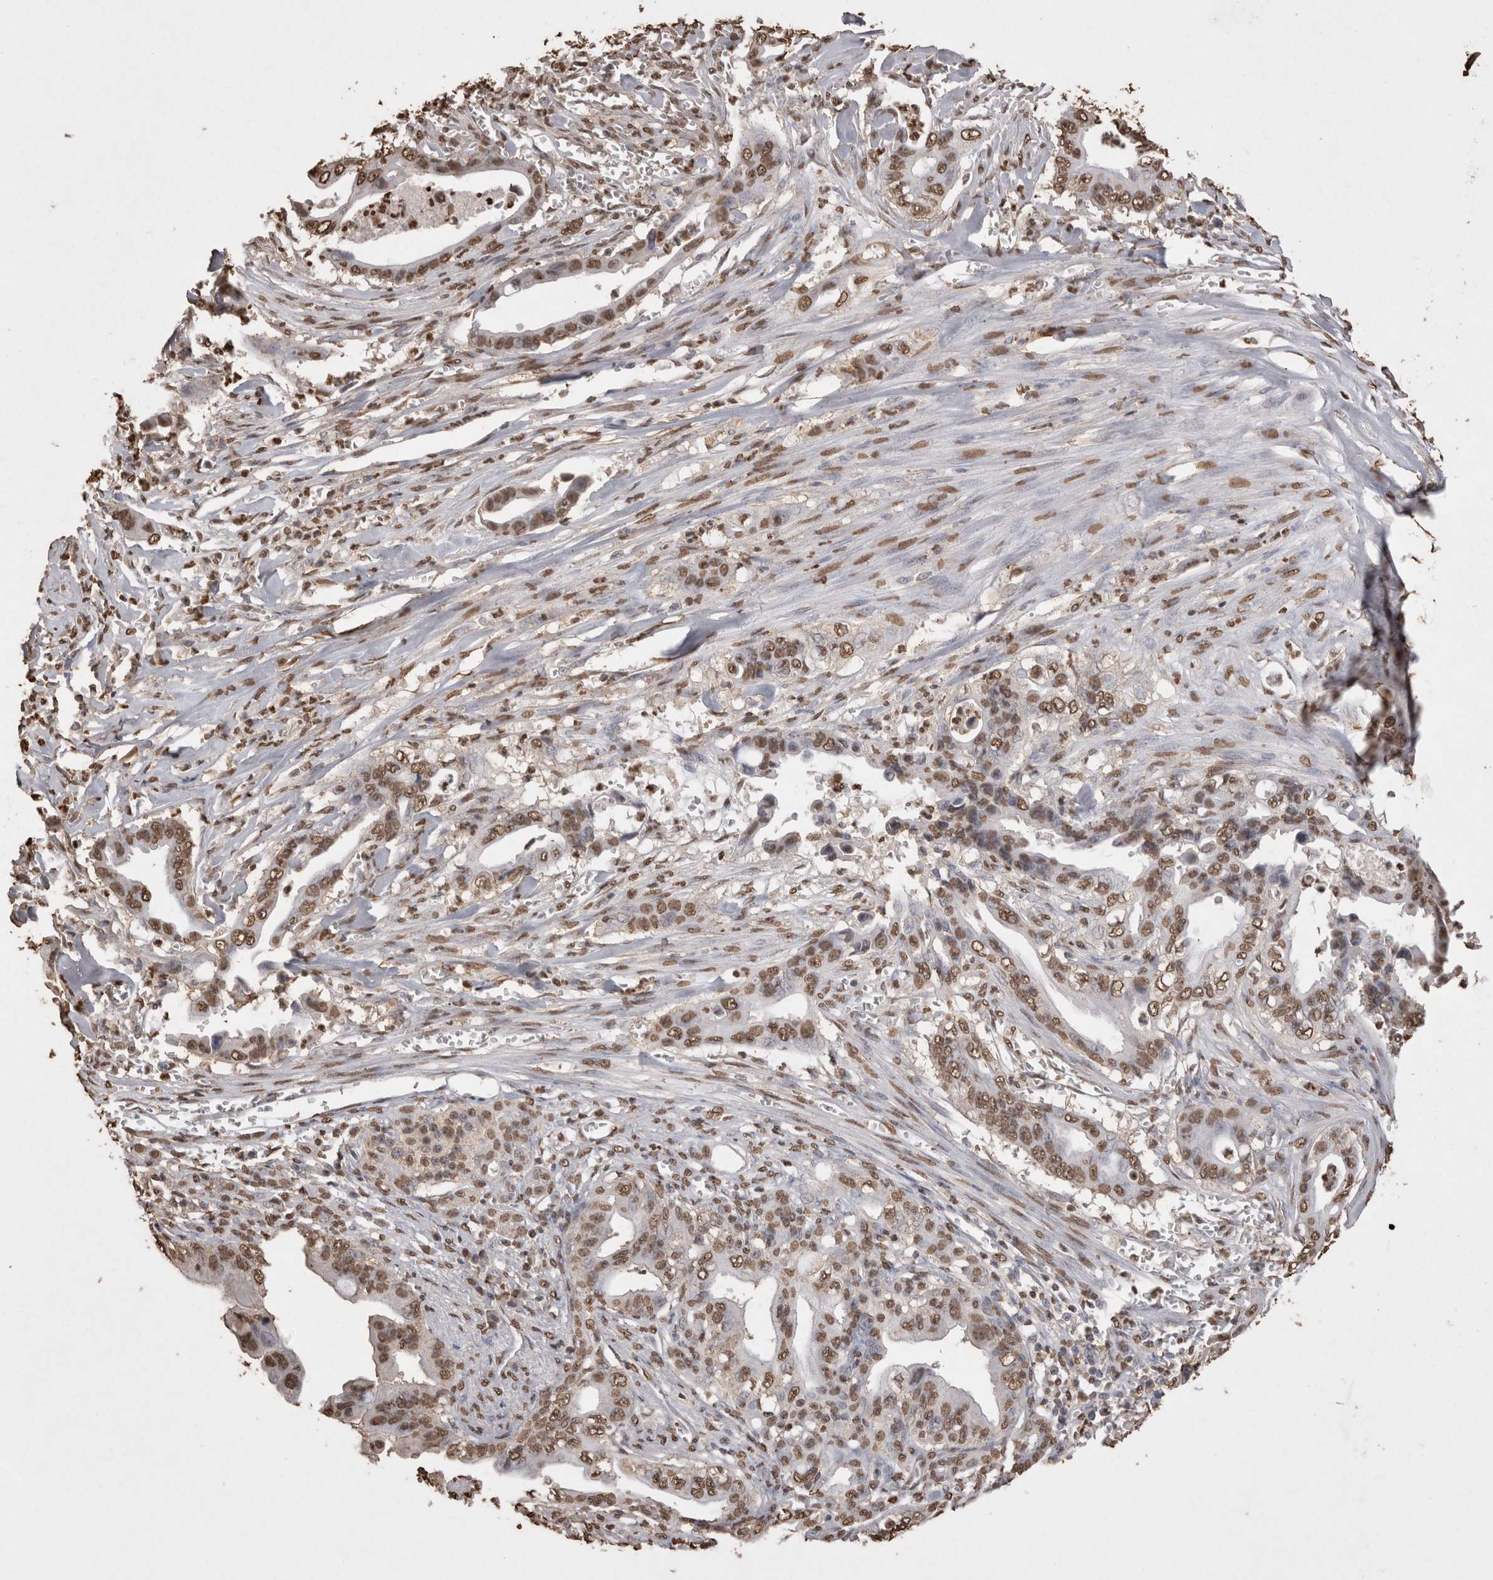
{"staining": {"intensity": "moderate", "quantity": ">75%", "location": "nuclear"}, "tissue": "pancreatic cancer", "cell_type": "Tumor cells", "image_type": "cancer", "snomed": [{"axis": "morphology", "description": "Adenocarcinoma, NOS"}, {"axis": "topography", "description": "Pancreas"}], "caption": "Pancreatic cancer stained for a protein shows moderate nuclear positivity in tumor cells.", "gene": "POU5F1", "patient": {"sex": "male", "age": 59}}